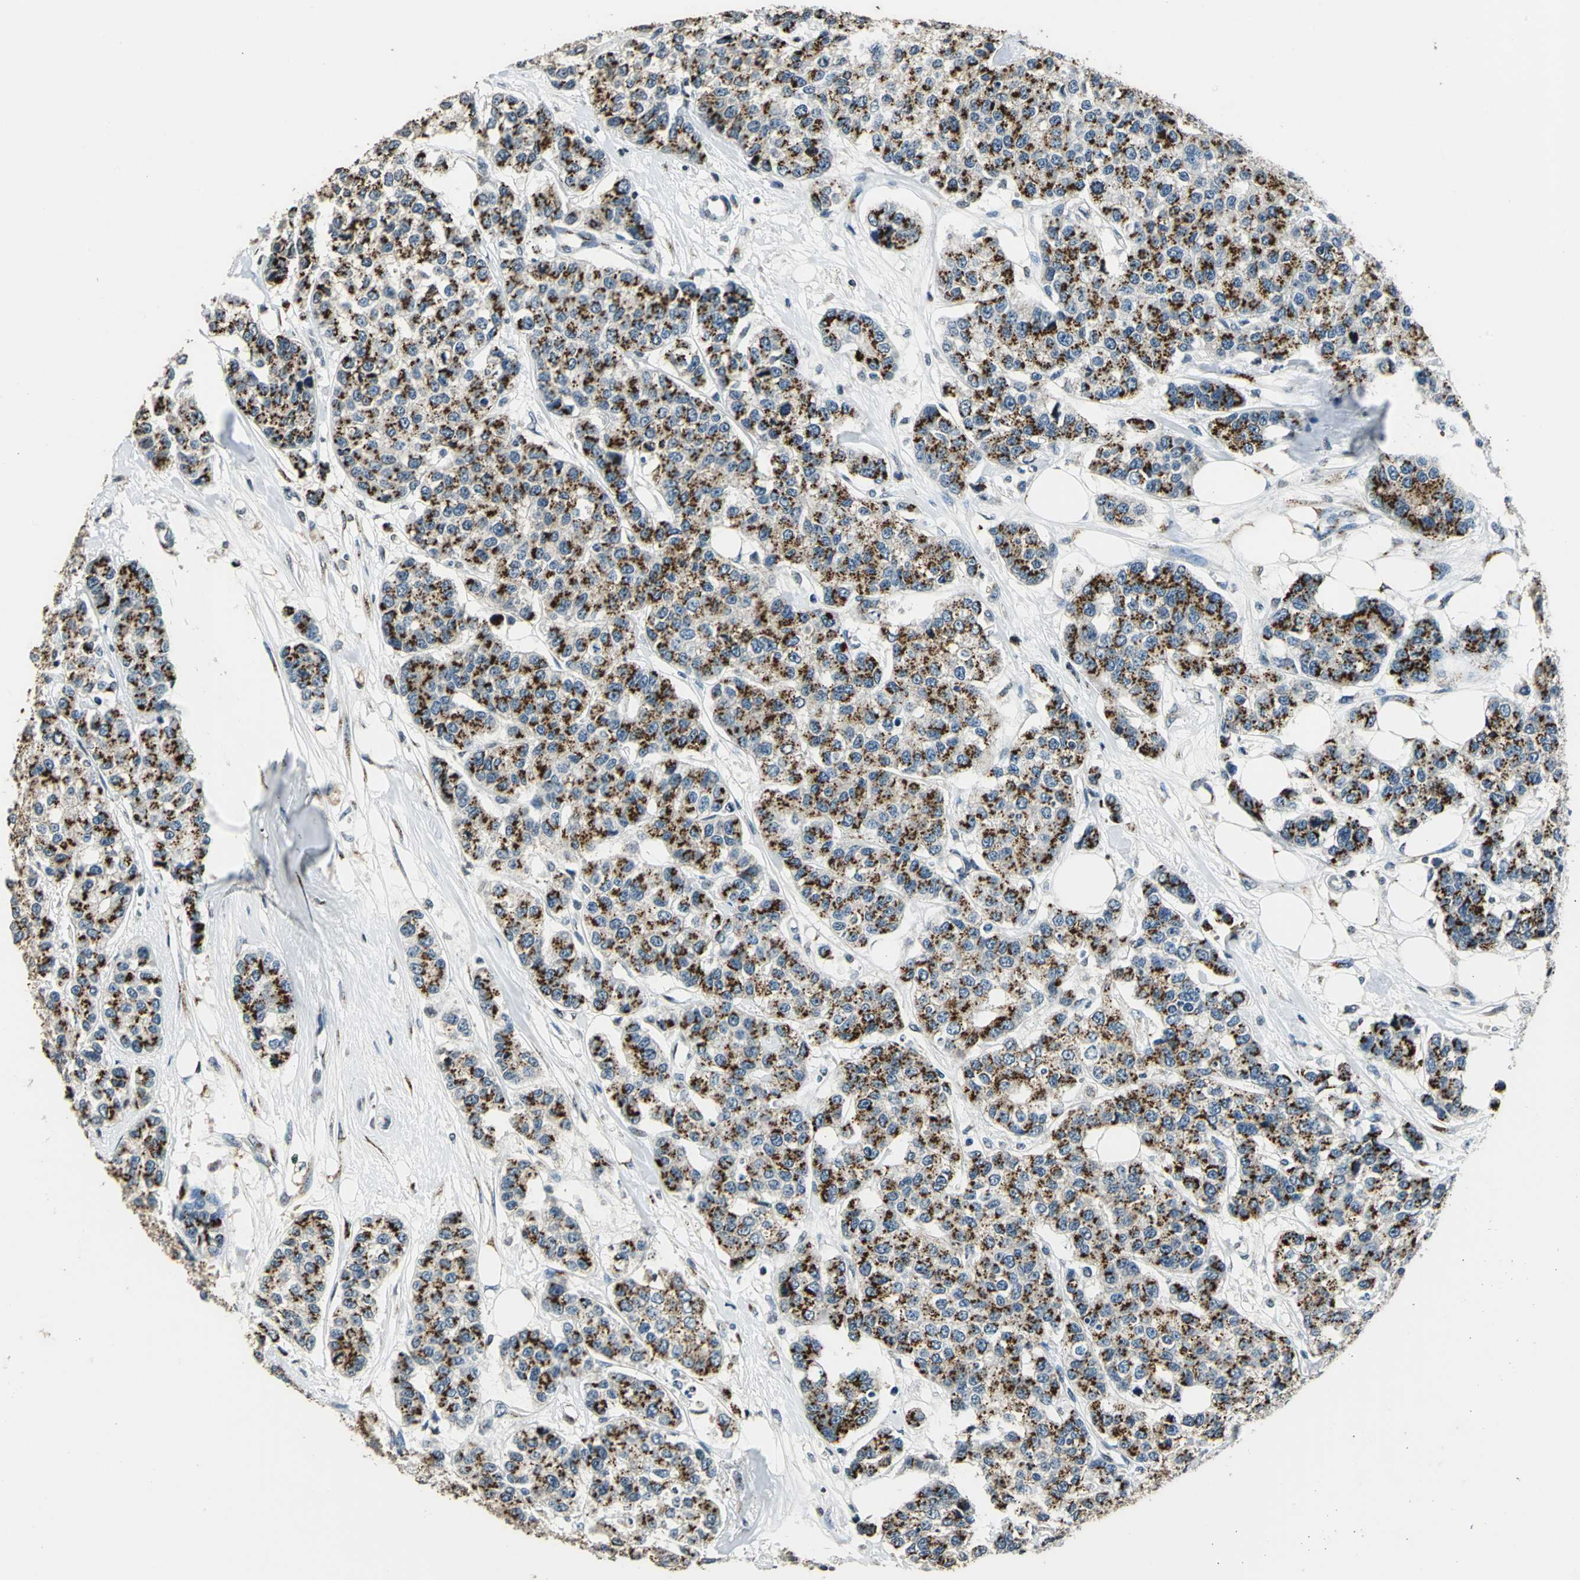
{"staining": {"intensity": "strong", "quantity": ">75%", "location": "cytoplasmic/membranous"}, "tissue": "breast cancer", "cell_type": "Tumor cells", "image_type": "cancer", "snomed": [{"axis": "morphology", "description": "Duct carcinoma"}, {"axis": "topography", "description": "Breast"}], "caption": "Strong cytoplasmic/membranous protein staining is identified in approximately >75% of tumor cells in intraductal carcinoma (breast).", "gene": "TMEM115", "patient": {"sex": "female", "age": 51}}